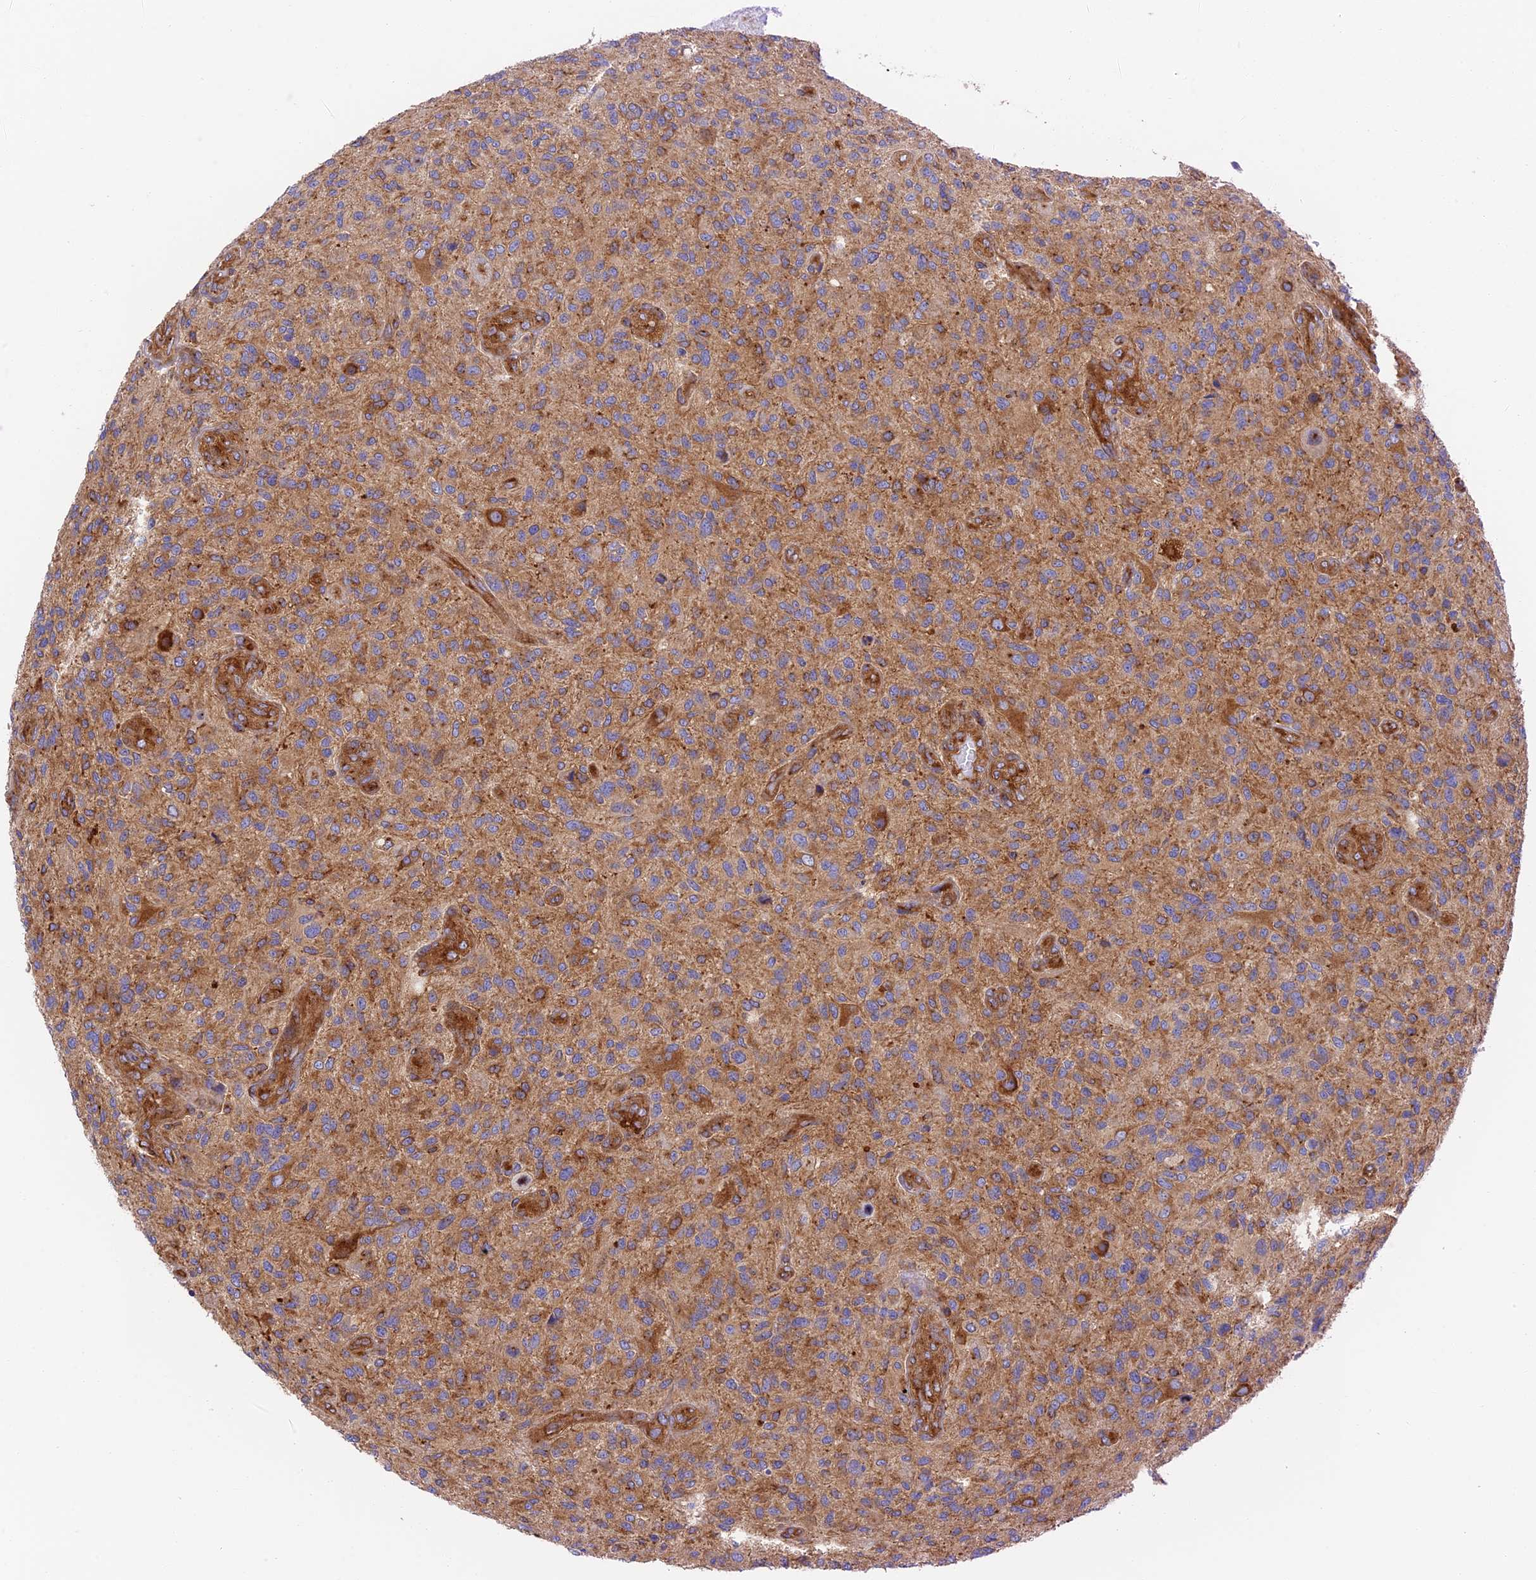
{"staining": {"intensity": "weak", "quantity": "25%-75%", "location": "cytoplasmic/membranous"}, "tissue": "glioma", "cell_type": "Tumor cells", "image_type": "cancer", "snomed": [{"axis": "morphology", "description": "Glioma, malignant, High grade"}, {"axis": "topography", "description": "Brain"}], "caption": "Glioma was stained to show a protein in brown. There is low levels of weak cytoplasmic/membranous positivity in about 25%-75% of tumor cells.", "gene": "DCTN2", "patient": {"sex": "male", "age": 47}}